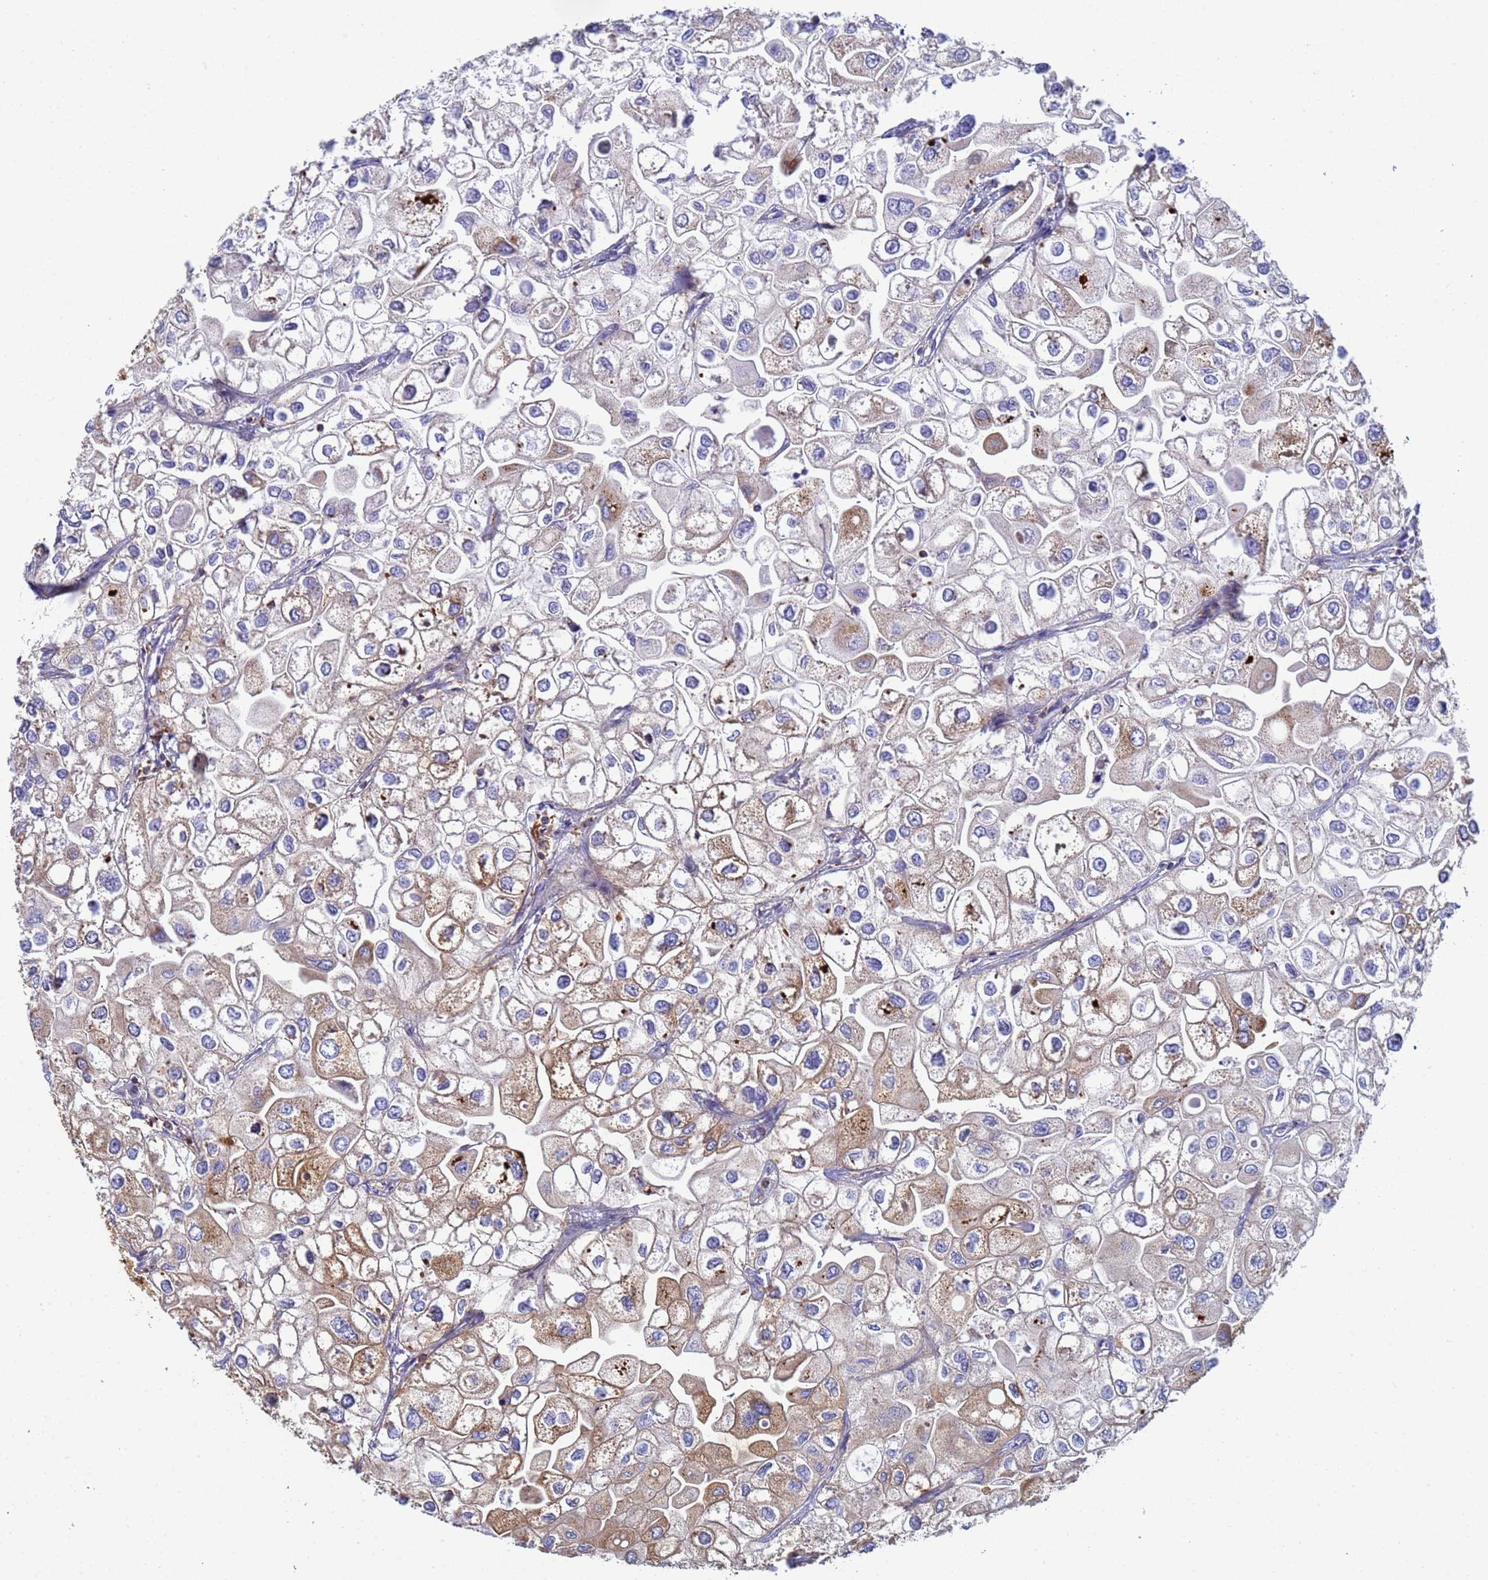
{"staining": {"intensity": "moderate", "quantity": "25%-75%", "location": "cytoplasmic/membranous"}, "tissue": "urothelial cancer", "cell_type": "Tumor cells", "image_type": "cancer", "snomed": [{"axis": "morphology", "description": "Urothelial carcinoma, High grade"}, {"axis": "topography", "description": "Urinary bladder"}], "caption": "Immunohistochemistry (DAB (3,3'-diaminobenzidine)) staining of high-grade urothelial carcinoma exhibits moderate cytoplasmic/membranous protein staining in approximately 25%-75% of tumor cells.", "gene": "ZNG1B", "patient": {"sex": "male", "age": 64}}